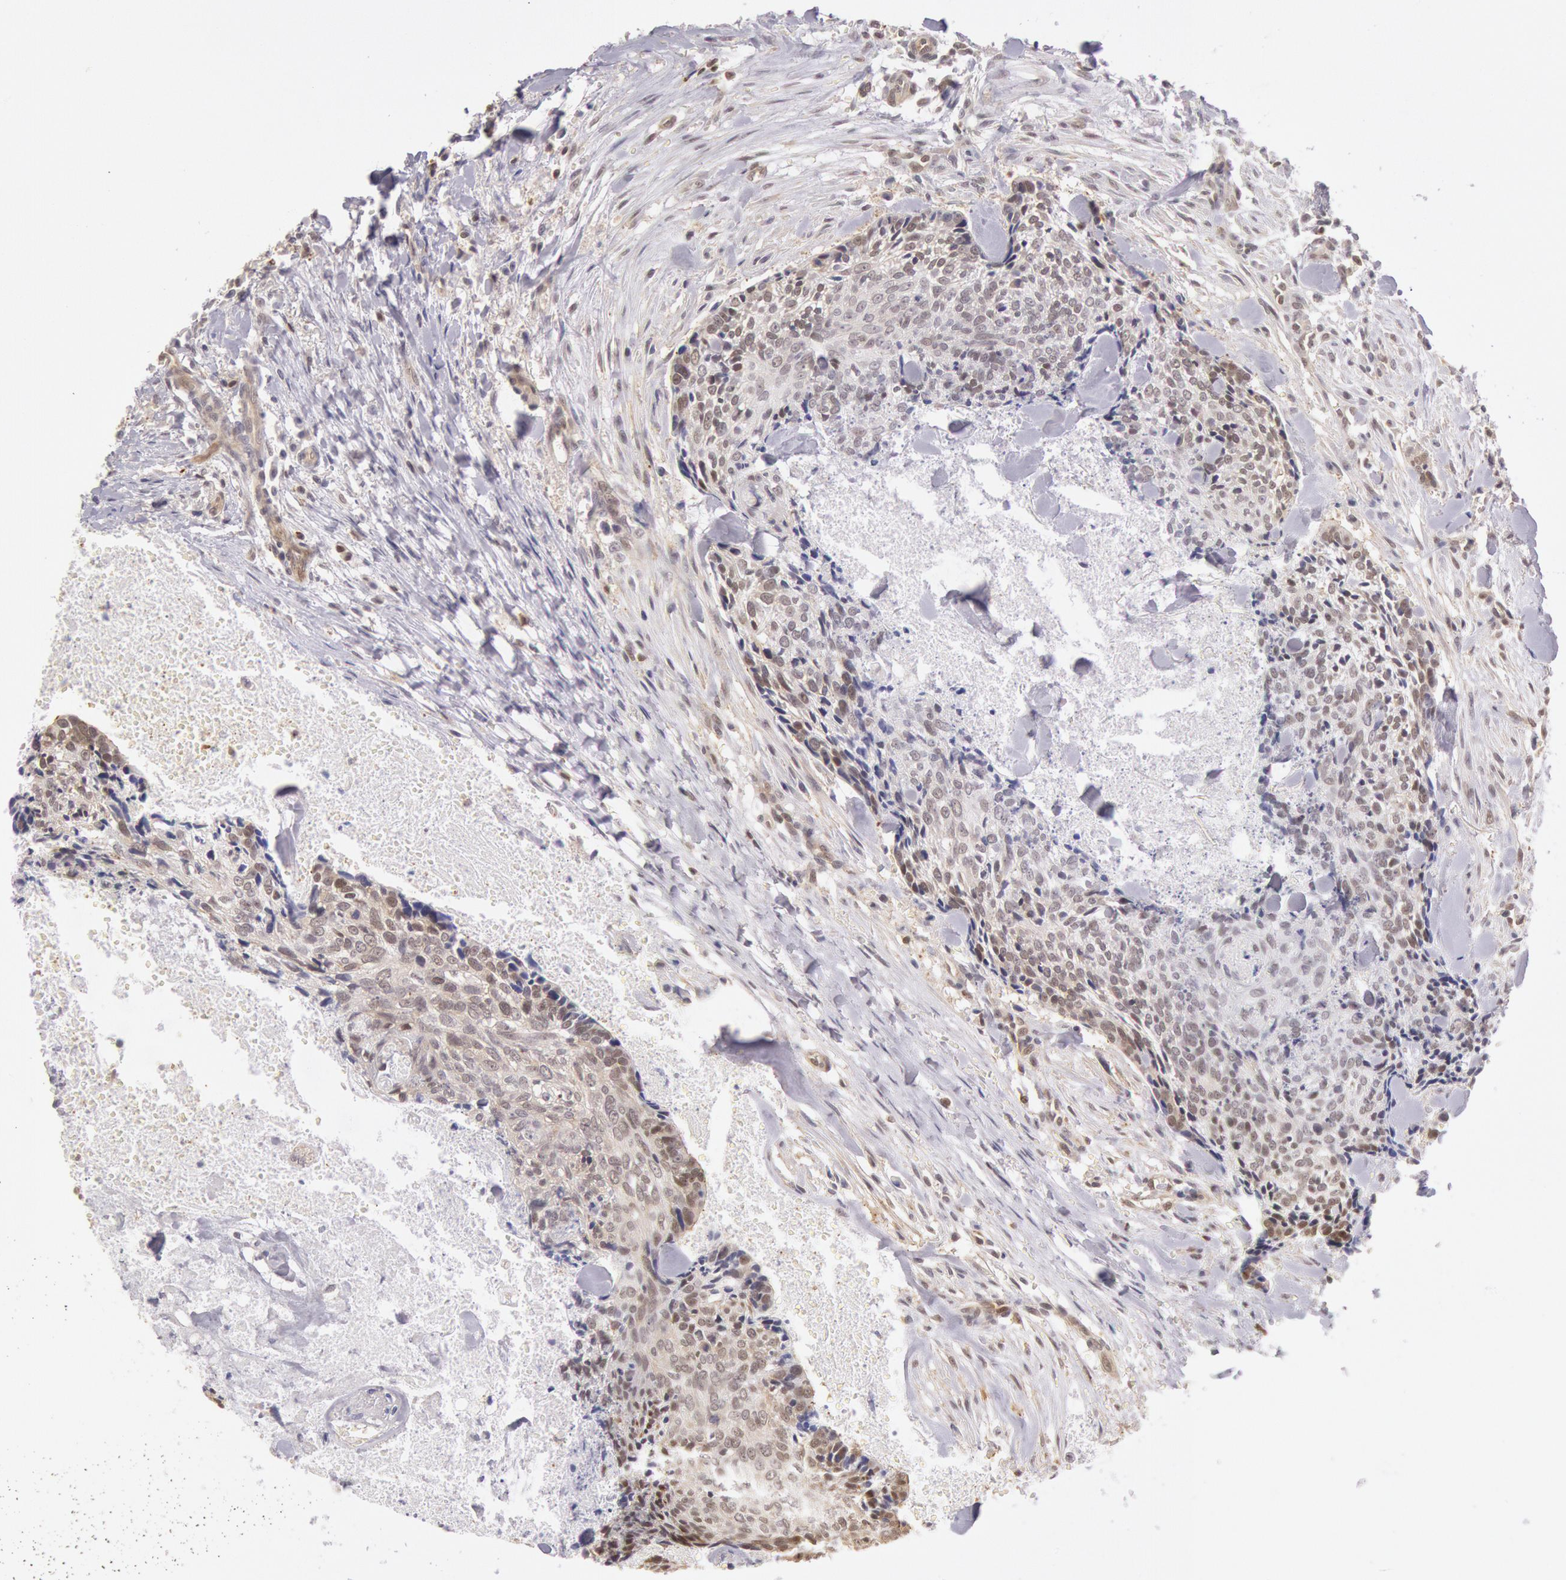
{"staining": {"intensity": "moderate", "quantity": "<25%", "location": "nuclear"}, "tissue": "head and neck cancer", "cell_type": "Tumor cells", "image_type": "cancer", "snomed": [{"axis": "morphology", "description": "Squamous cell carcinoma, NOS"}, {"axis": "topography", "description": "Salivary gland"}, {"axis": "topography", "description": "Head-Neck"}], "caption": "A brown stain shows moderate nuclear expression of a protein in human squamous cell carcinoma (head and neck) tumor cells. (brown staining indicates protein expression, while blue staining denotes nuclei).", "gene": "HIF1A", "patient": {"sex": "male", "age": 70}}